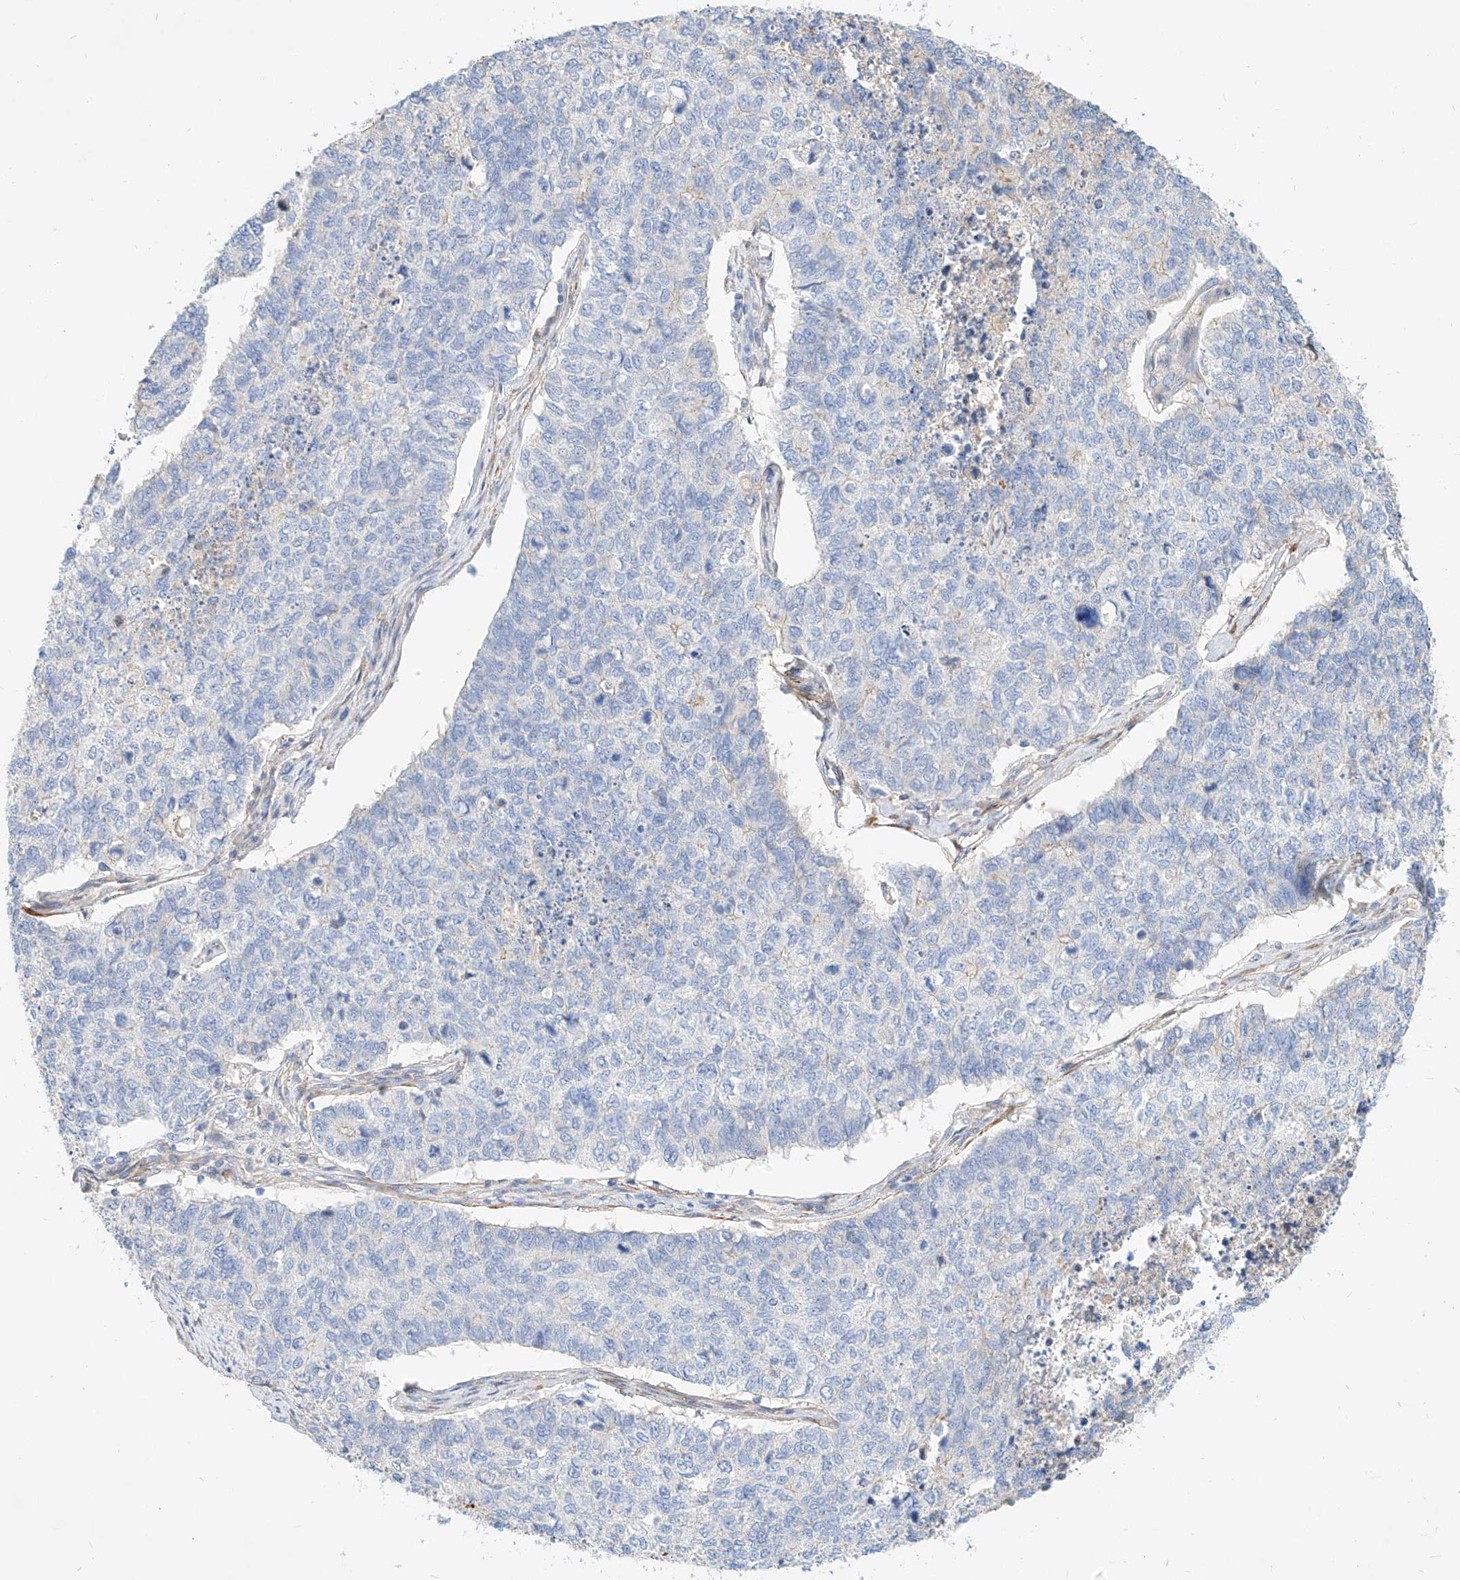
{"staining": {"intensity": "negative", "quantity": "none", "location": "none"}, "tissue": "cervical cancer", "cell_type": "Tumor cells", "image_type": "cancer", "snomed": [{"axis": "morphology", "description": "Squamous cell carcinoma, NOS"}, {"axis": "topography", "description": "Cervix"}], "caption": "Tumor cells show no significant positivity in cervical cancer.", "gene": "KCNH5", "patient": {"sex": "female", "age": 63}}